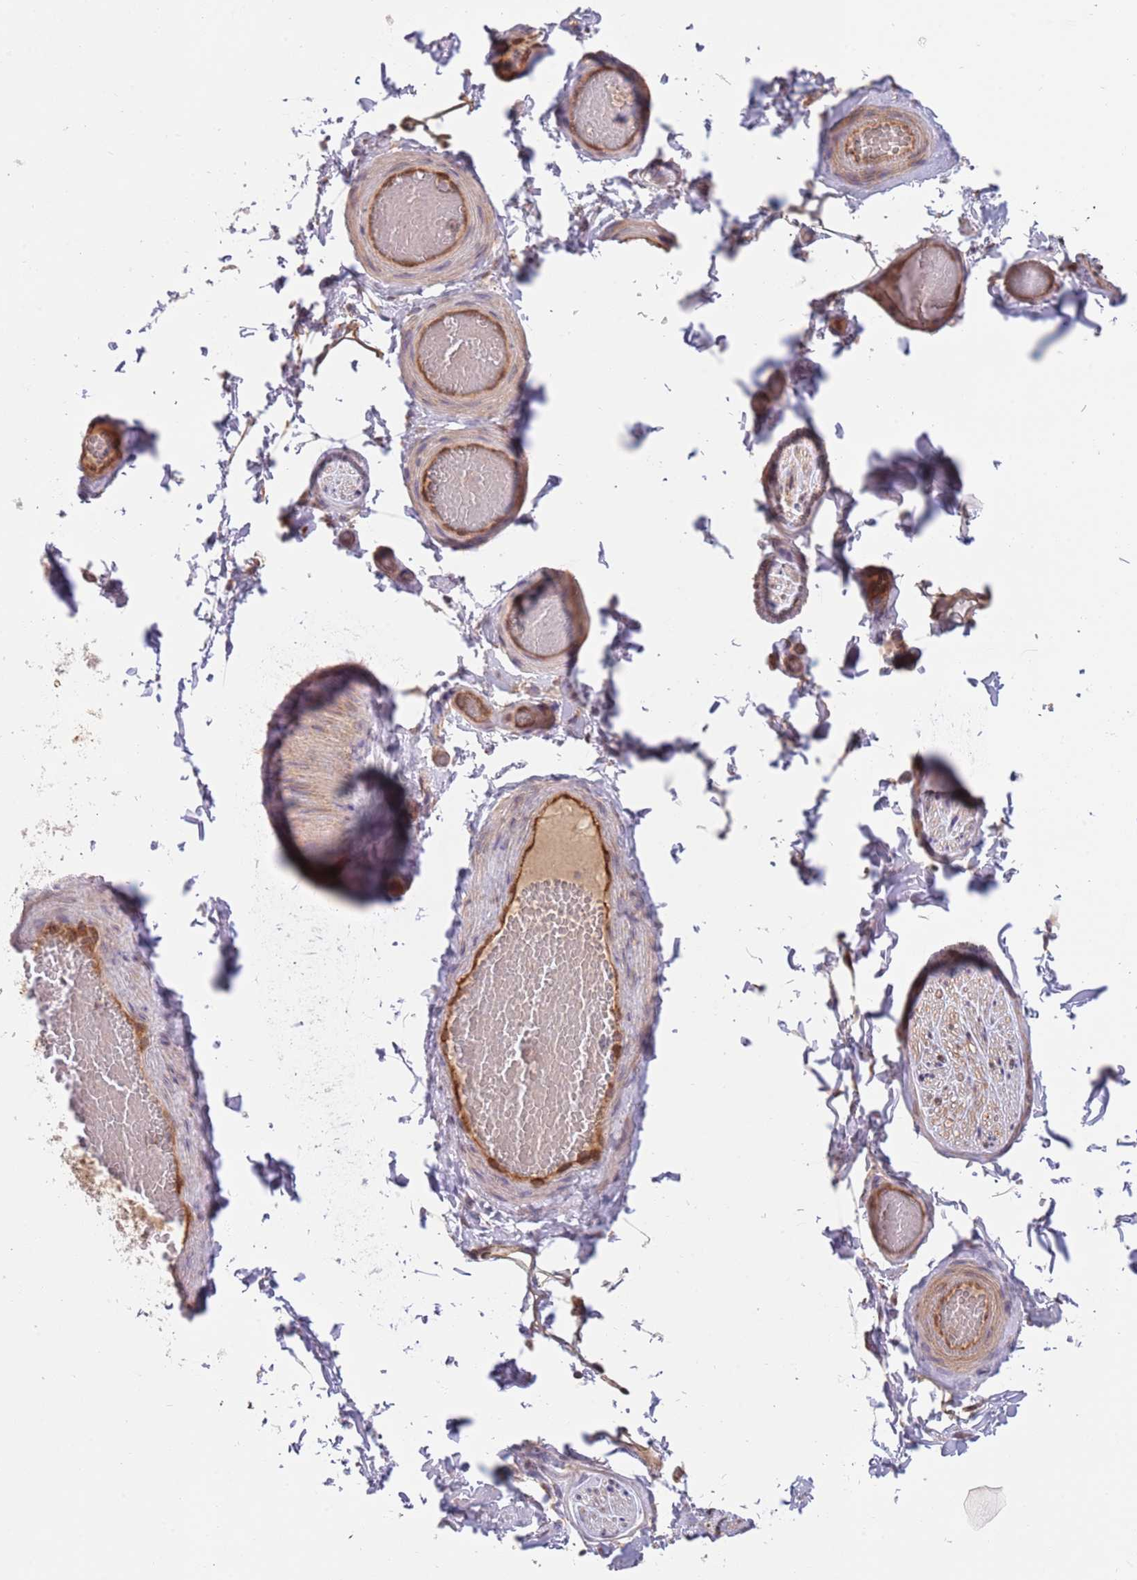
{"staining": {"intensity": "negative", "quantity": "none", "location": "none"}, "tissue": "adipose tissue", "cell_type": "Adipocytes", "image_type": "normal", "snomed": [{"axis": "morphology", "description": "Normal tissue, NOS"}, {"axis": "topography", "description": "Soft tissue"}, {"axis": "topography", "description": "Vascular tissue"}, {"axis": "topography", "description": "Peripheral nerve tissue"}], "caption": "IHC image of benign adipose tissue: adipose tissue stained with DAB demonstrates no significant protein staining in adipocytes.", "gene": "GUK1", "patient": {"sex": "male", "age": 32}}